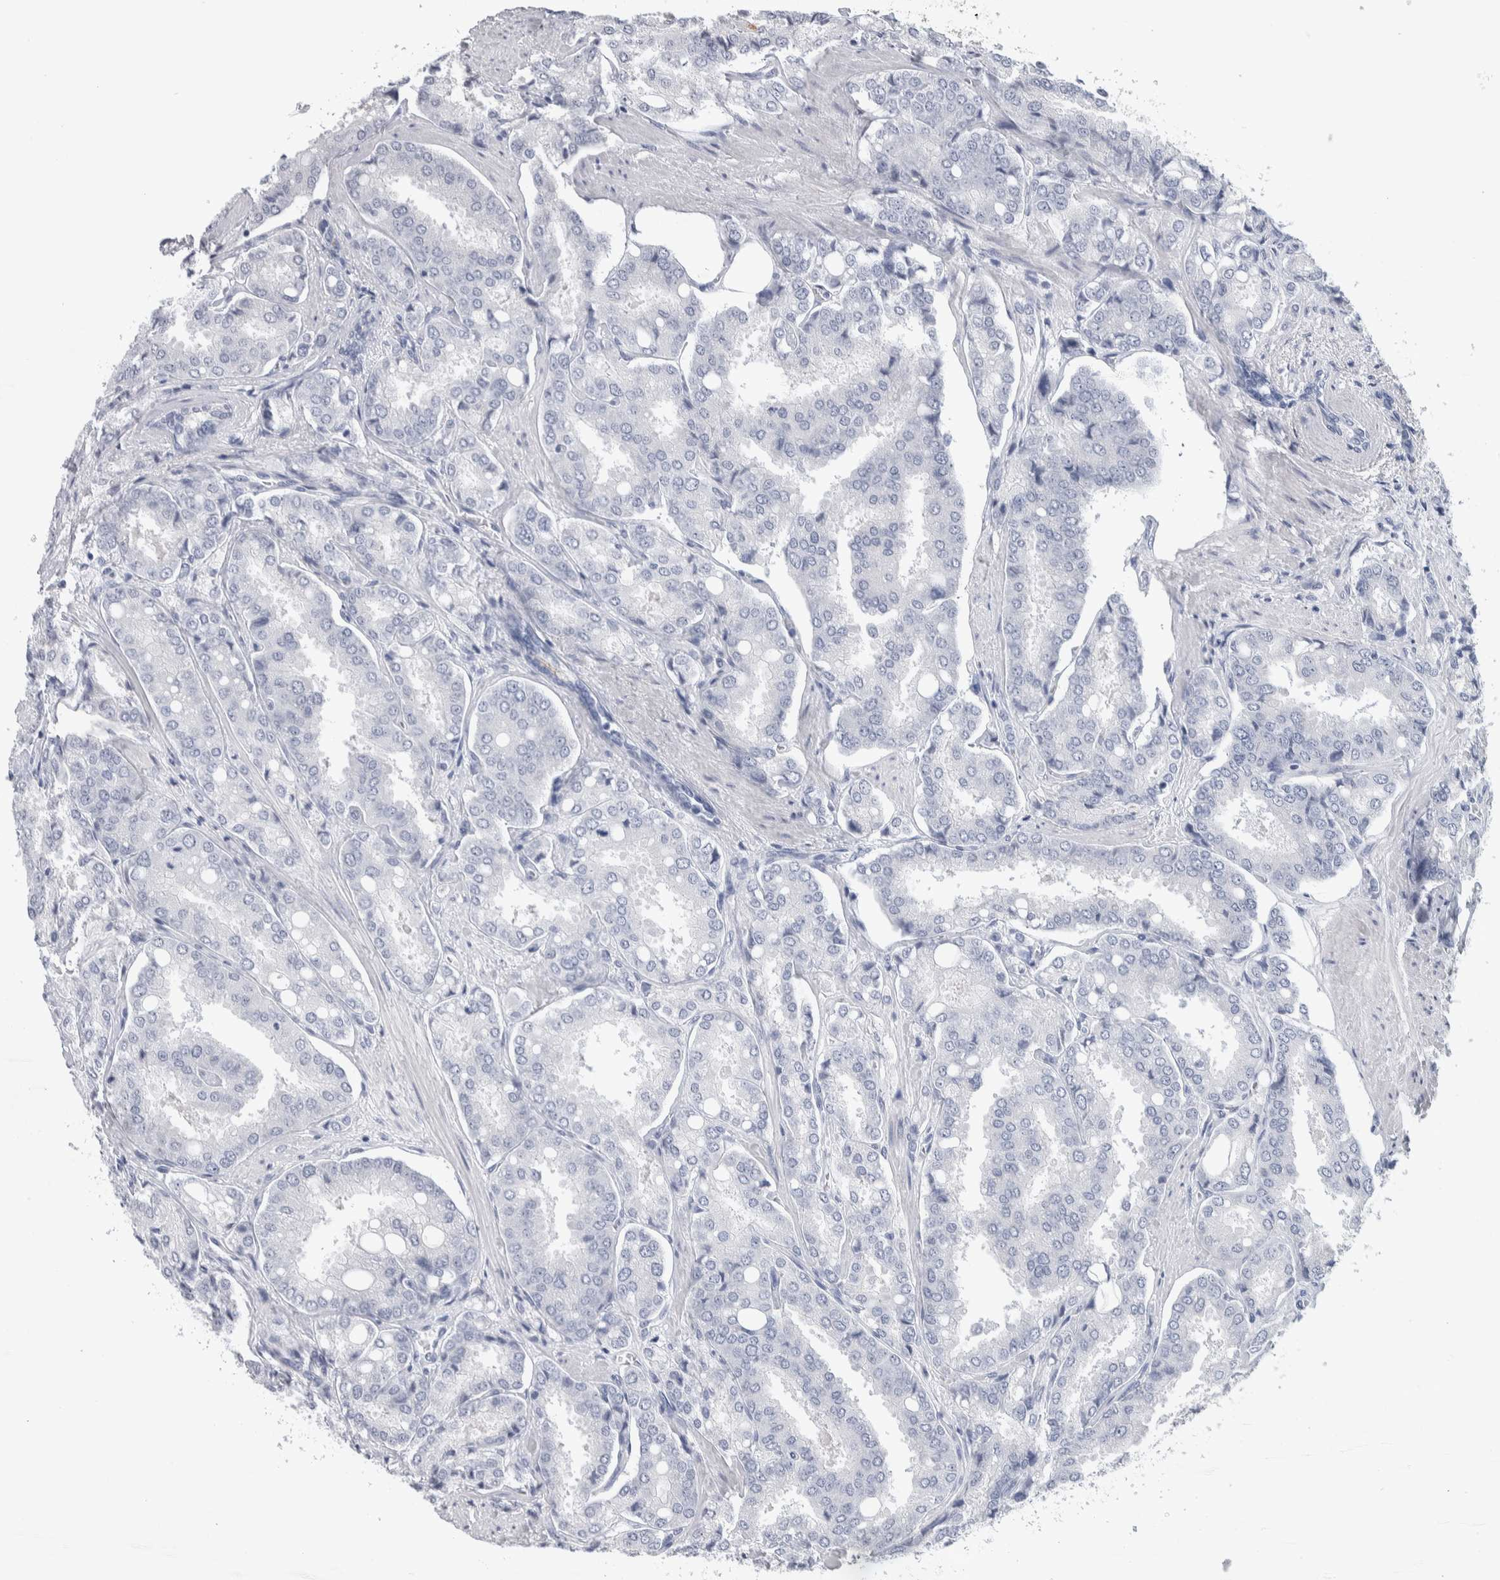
{"staining": {"intensity": "negative", "quantity": "none", "location": "none"}, "tissue": "prostate cancer", "cell_type": "Tumor cells", "image_type": "cancer", "snomed": [{"axis": "morphology", "description": "Adenocarcinoma, High grade"}, {"axis": "topography", "description": "Prostate"}], "caption": "Tumor cells show no significant staining in high-grade adenocarcinoma (prostate).", "gene": "TMEM102", "patient": {"sex": "male", "age": 50}}